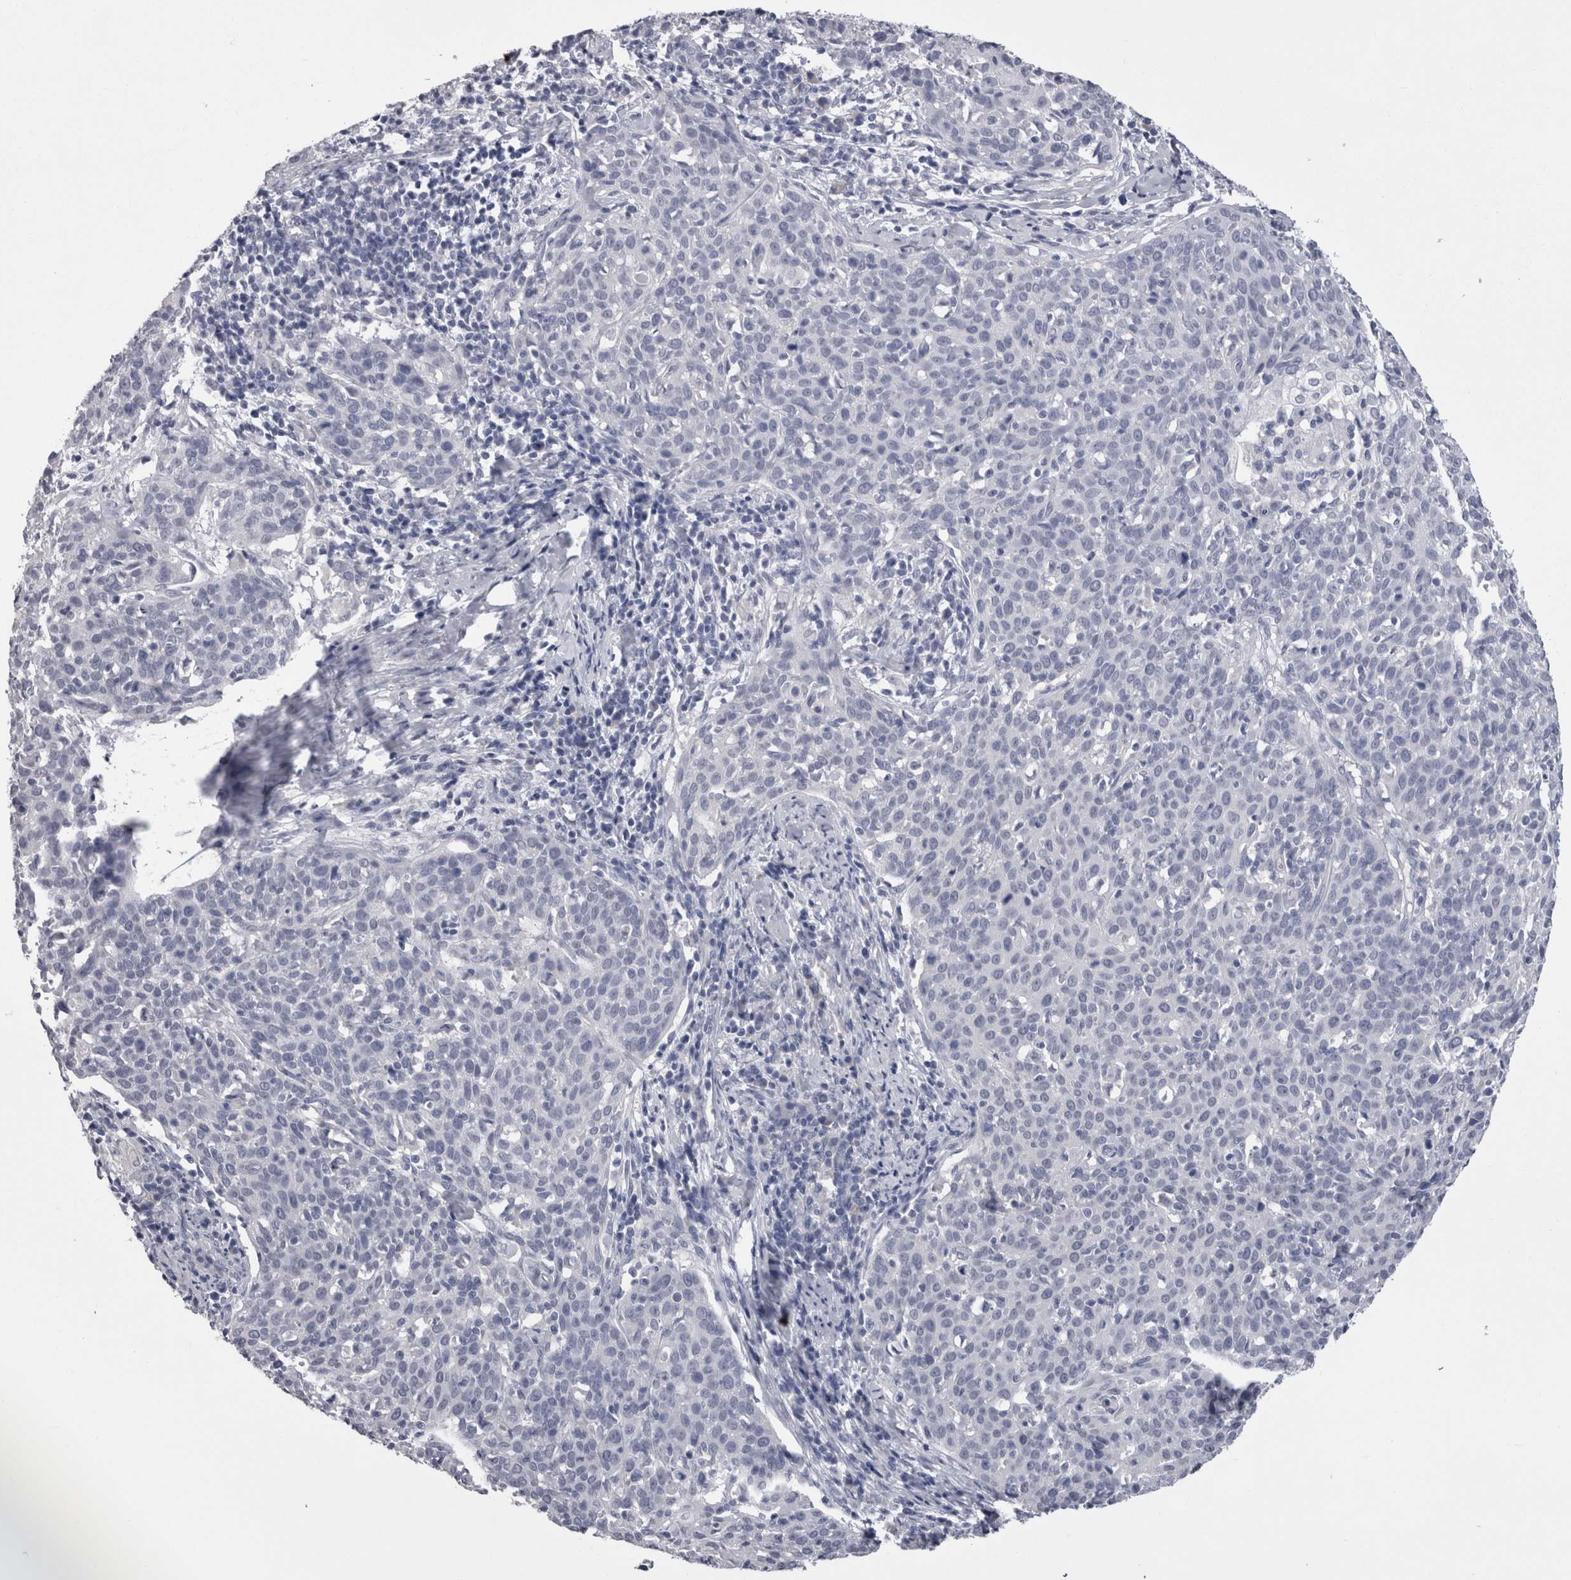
{"staining": {"intensity": "negative", "quantity": "none", "location": "none"}, "tissue": "cervical cancer", "cell_type": "Tumor cells", "image_type": "cancer", "snomed": [{"axis": "morphology", "description": "Squamous cell carcinoma, NOS"}, {"axis": "topography", "description": "Cervix"}], "caption": "High magnification brightfield microscopy of cervical cancer stained with DAB (brown) and counterstained with hematoxylin (blue): tumor cells show no significant expression.", "gene": "CDHR5", "patient": {"sex": "female", "age": 38}}